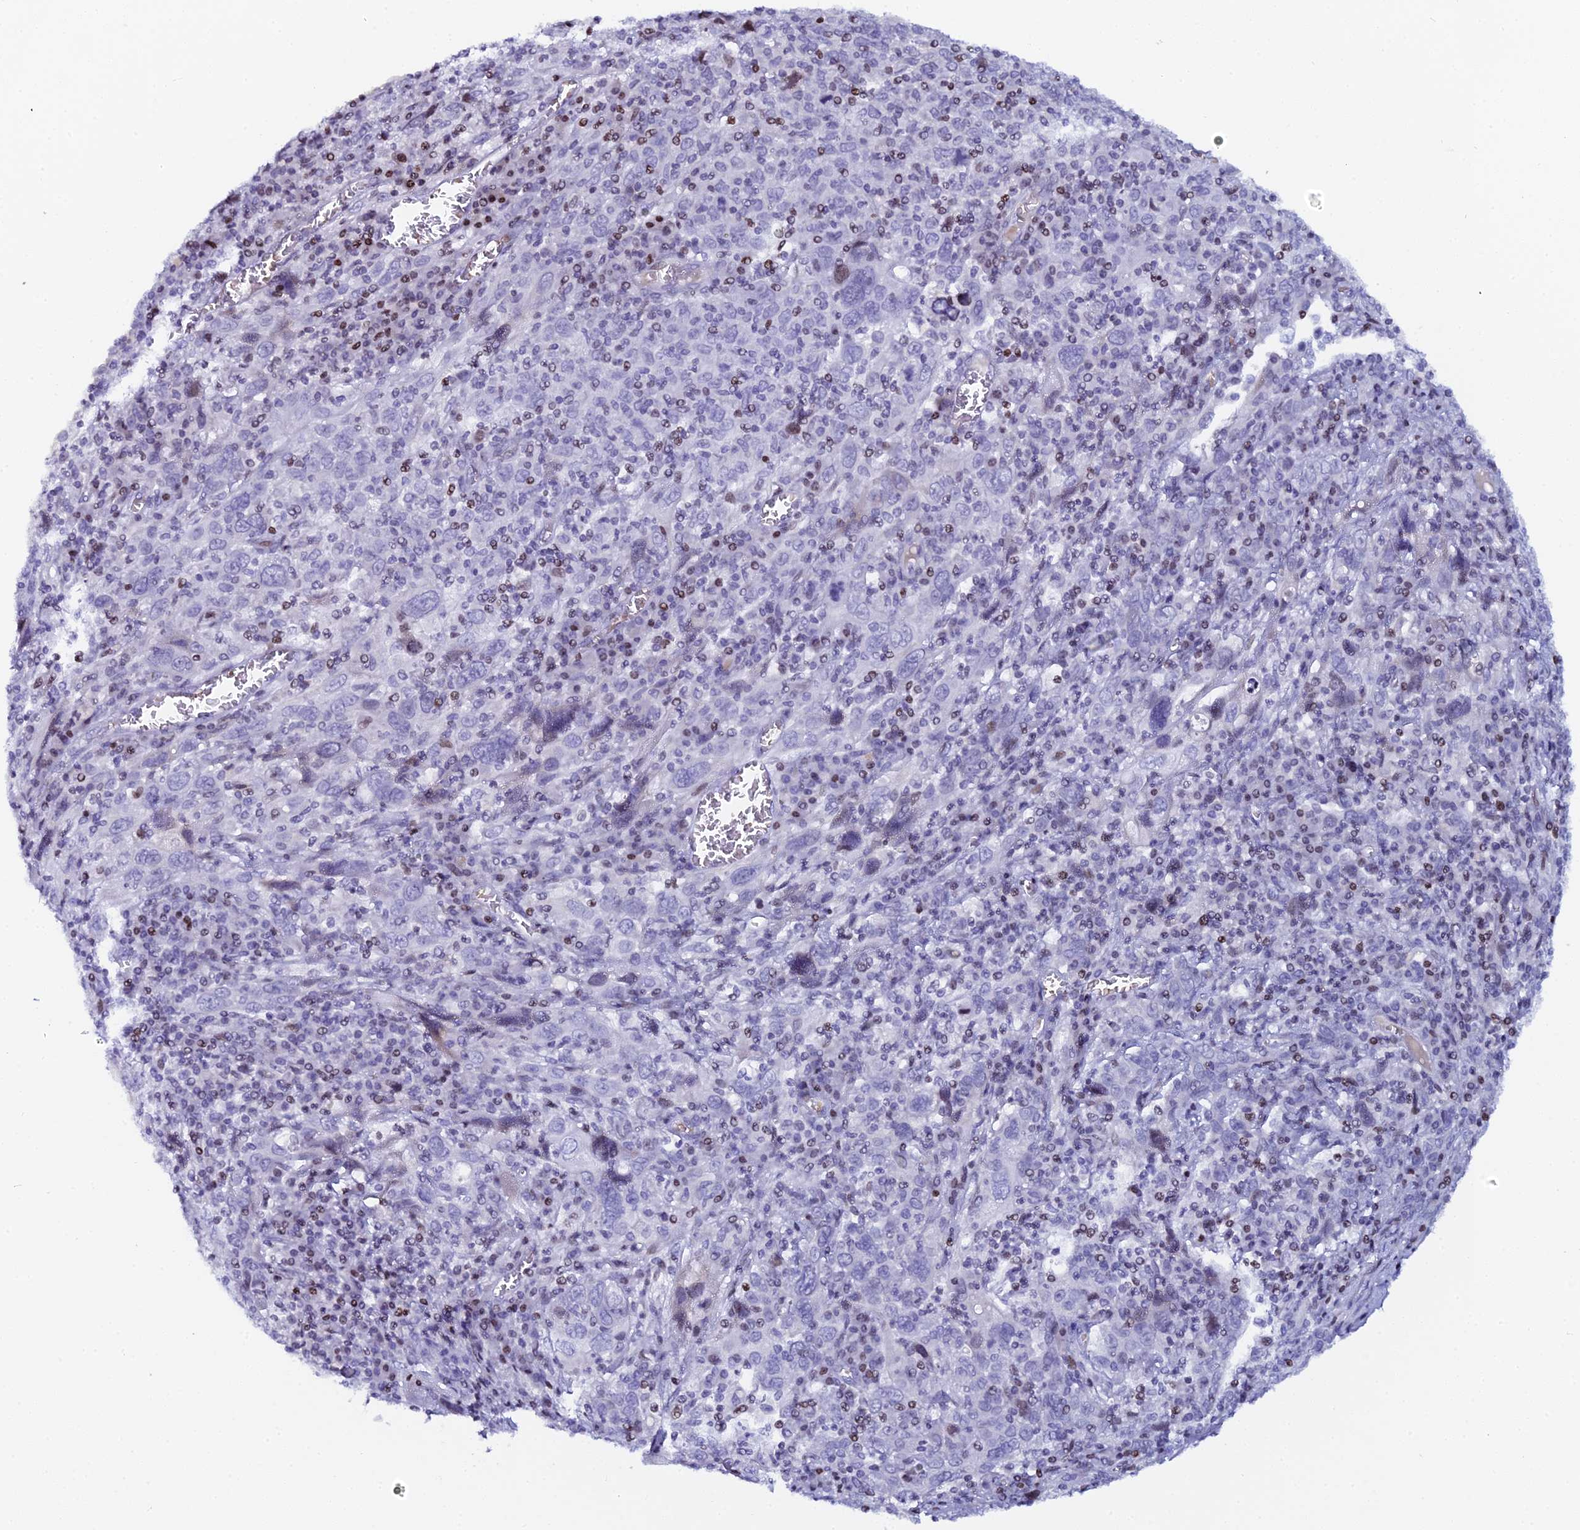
{"staining": {"intensity": "negative", "quantity": "none", "location": "none"}, "tissue": "cervical cancer", "cell_type": "Tumor cells", "image_type": "cancer", "snomed": [{"axis": "morphology", "description": "Squamous cell carcinoma, NOS"}, {"axis": "topography", "description": "Cervix"}], "caption": "A high-resolution image shows IHC staining of cervical cancer, which displays no significant positivity in tumor cells.", "gene": "MYNN", "patient": {"sex": "female", "age": 46}}